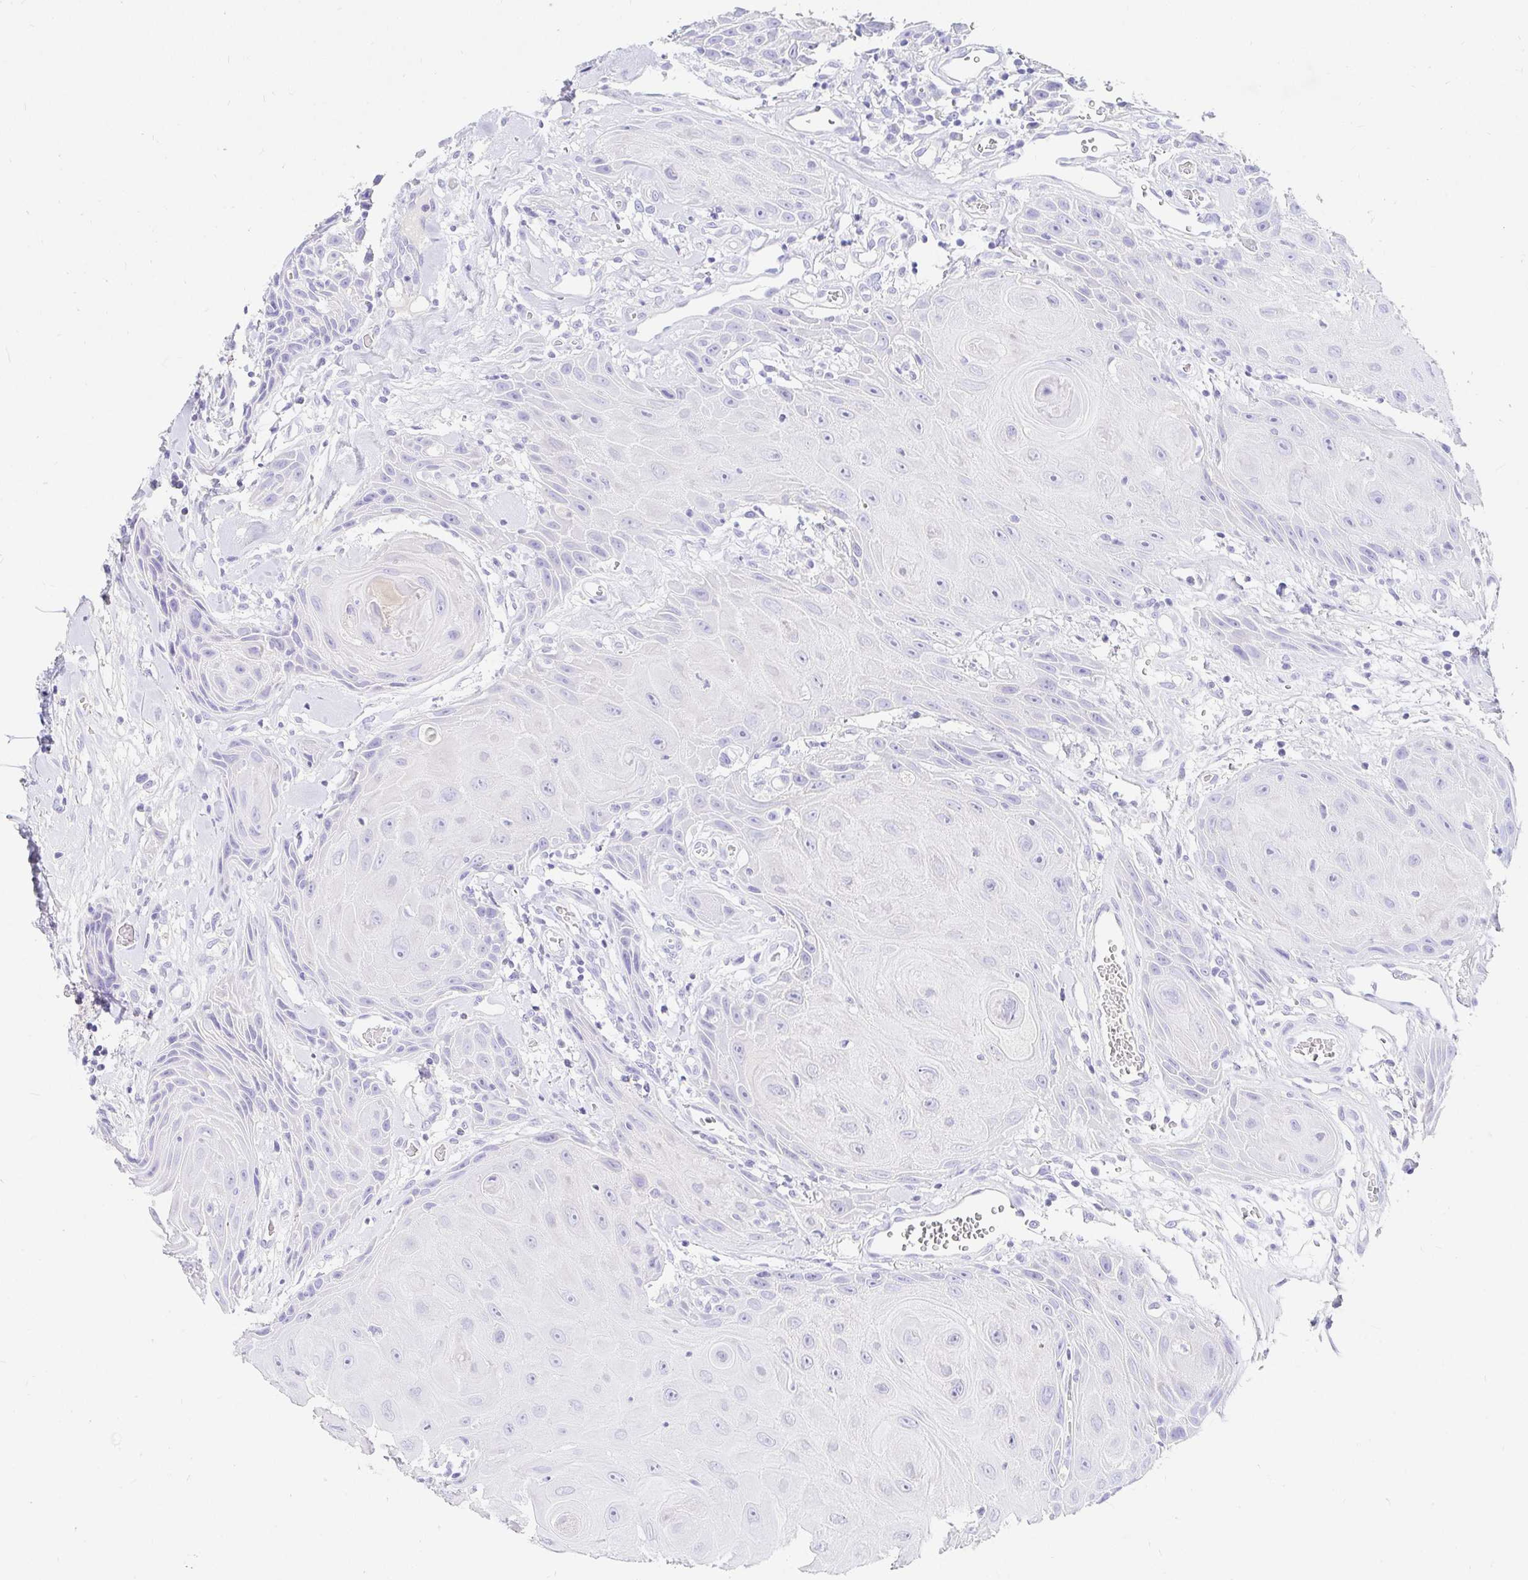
{"staining": {"intensity": "negative", "quantity": "none", "location": "none"}, "tissue": "head and neck cancer", "cell_type": "Tumor cells", "image_type": "cancer", "snomed": [{"axis": "morphology", "description": "Squamous cell carcinoma, NOS"}, {"axis": "topography", "description": "Oral tissue"}, {"axis": "topography", "description": "Head-Neck"}], "caption": "High power microscopy image of an immunohistochemistry photomicrograph of squamous cell carcinoma (head and neck), revealing no significant expression in tumor cells. Nuclei are stained in blue.", "gene": "NR2E1", "patient": {"sex": "male", "age": 49}}